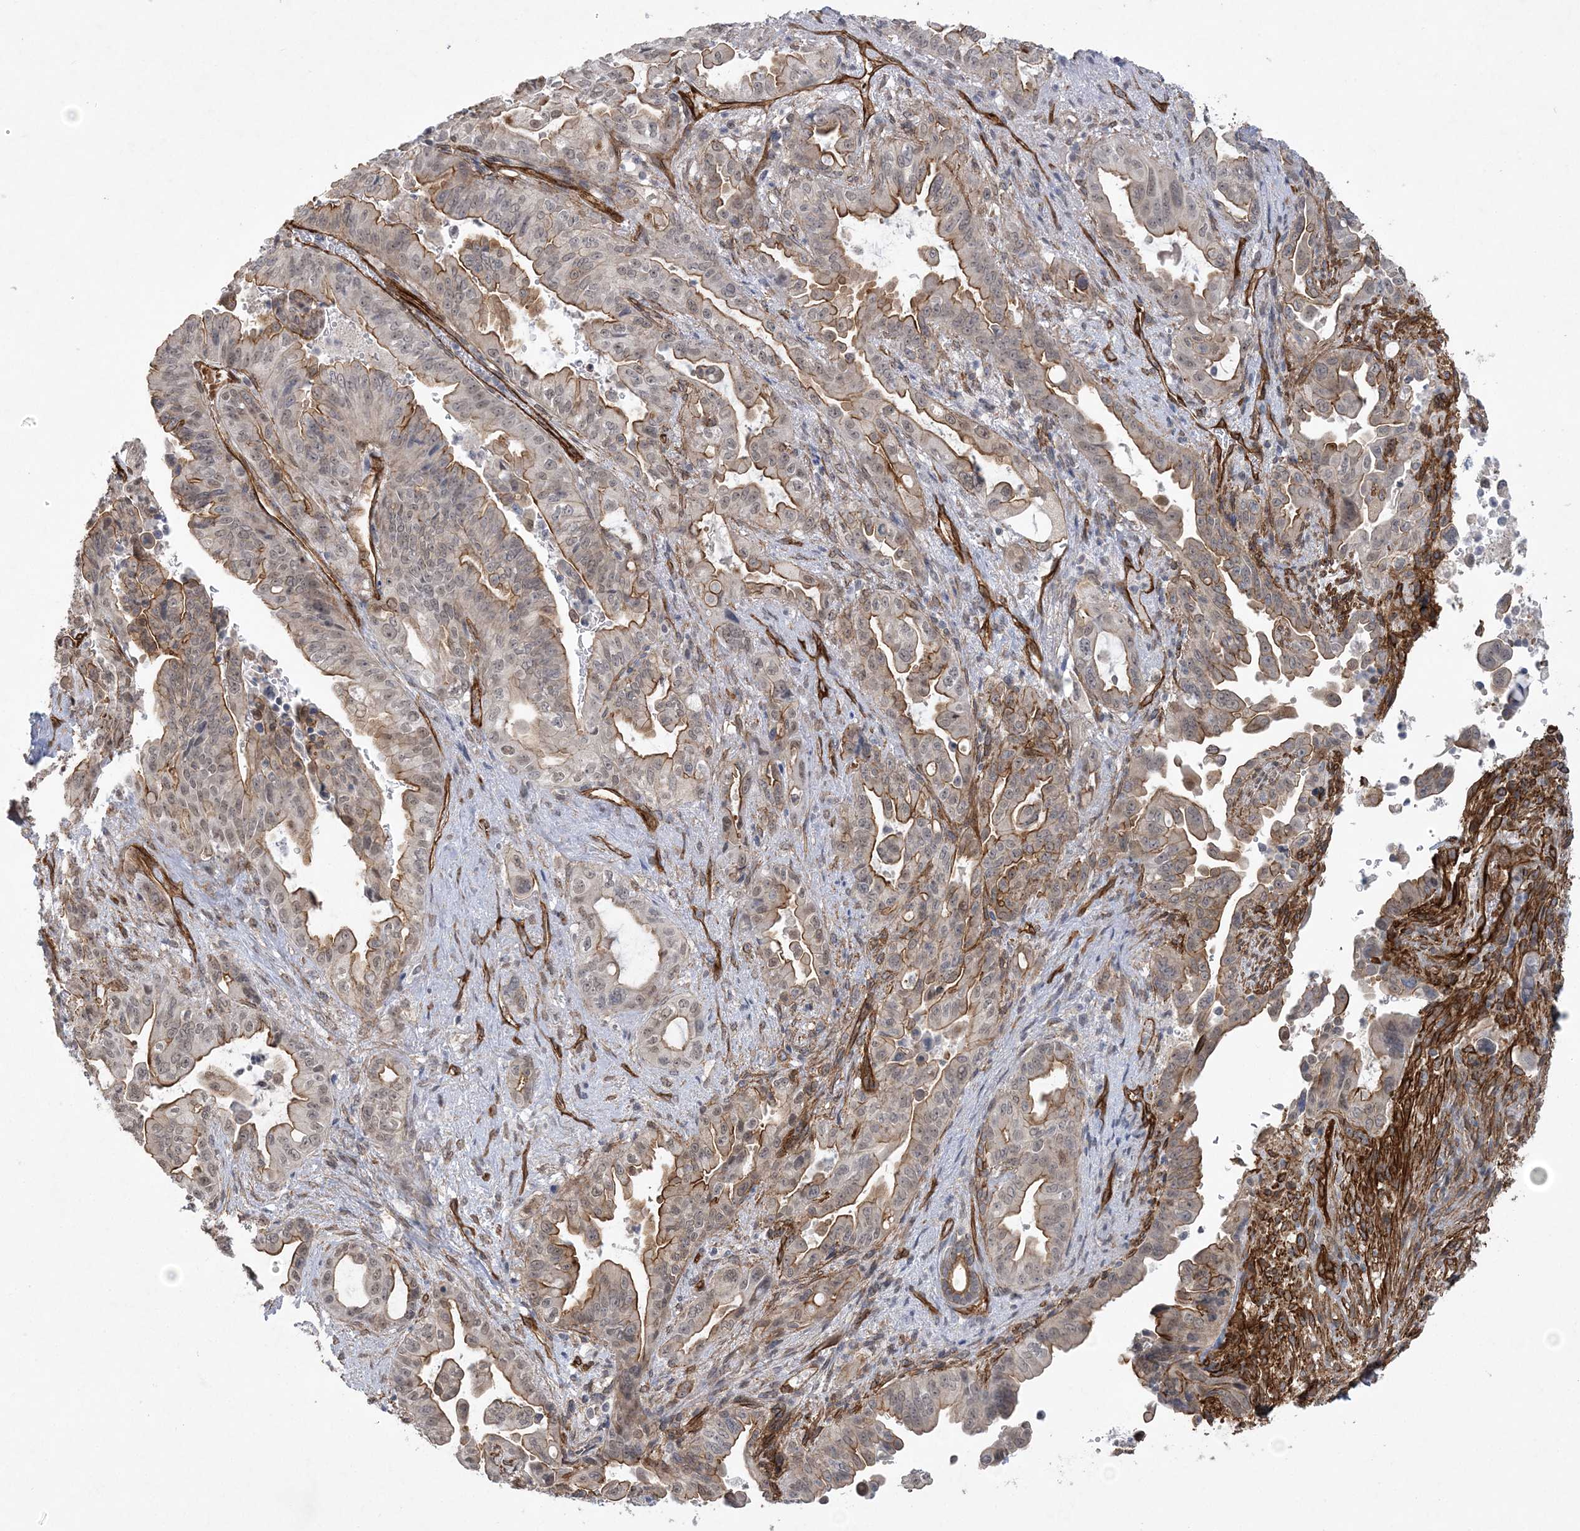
{"staining": {"intensity": "moderate", "quantity": ">75%", "location": "cytoplasmic/membranous"}, "tissue": "pancreatic cancer", "cell_type": "Tumor cells", "image_type": "cancer", "snomed": [{"axis": "morphology", "description": "Adenocarcinoma, NOS"}, {"axis": "topography", "description": "Pancreas"}], "caption": "High-power microscopy captured an IHC image of adenocarcinoma (pancreatic), revealing moderate cytoplasmic/membranous positivity in about >75% of tumor cells.", "gene": "RAI14", "patient": {"sex": "male", "age": 70}}